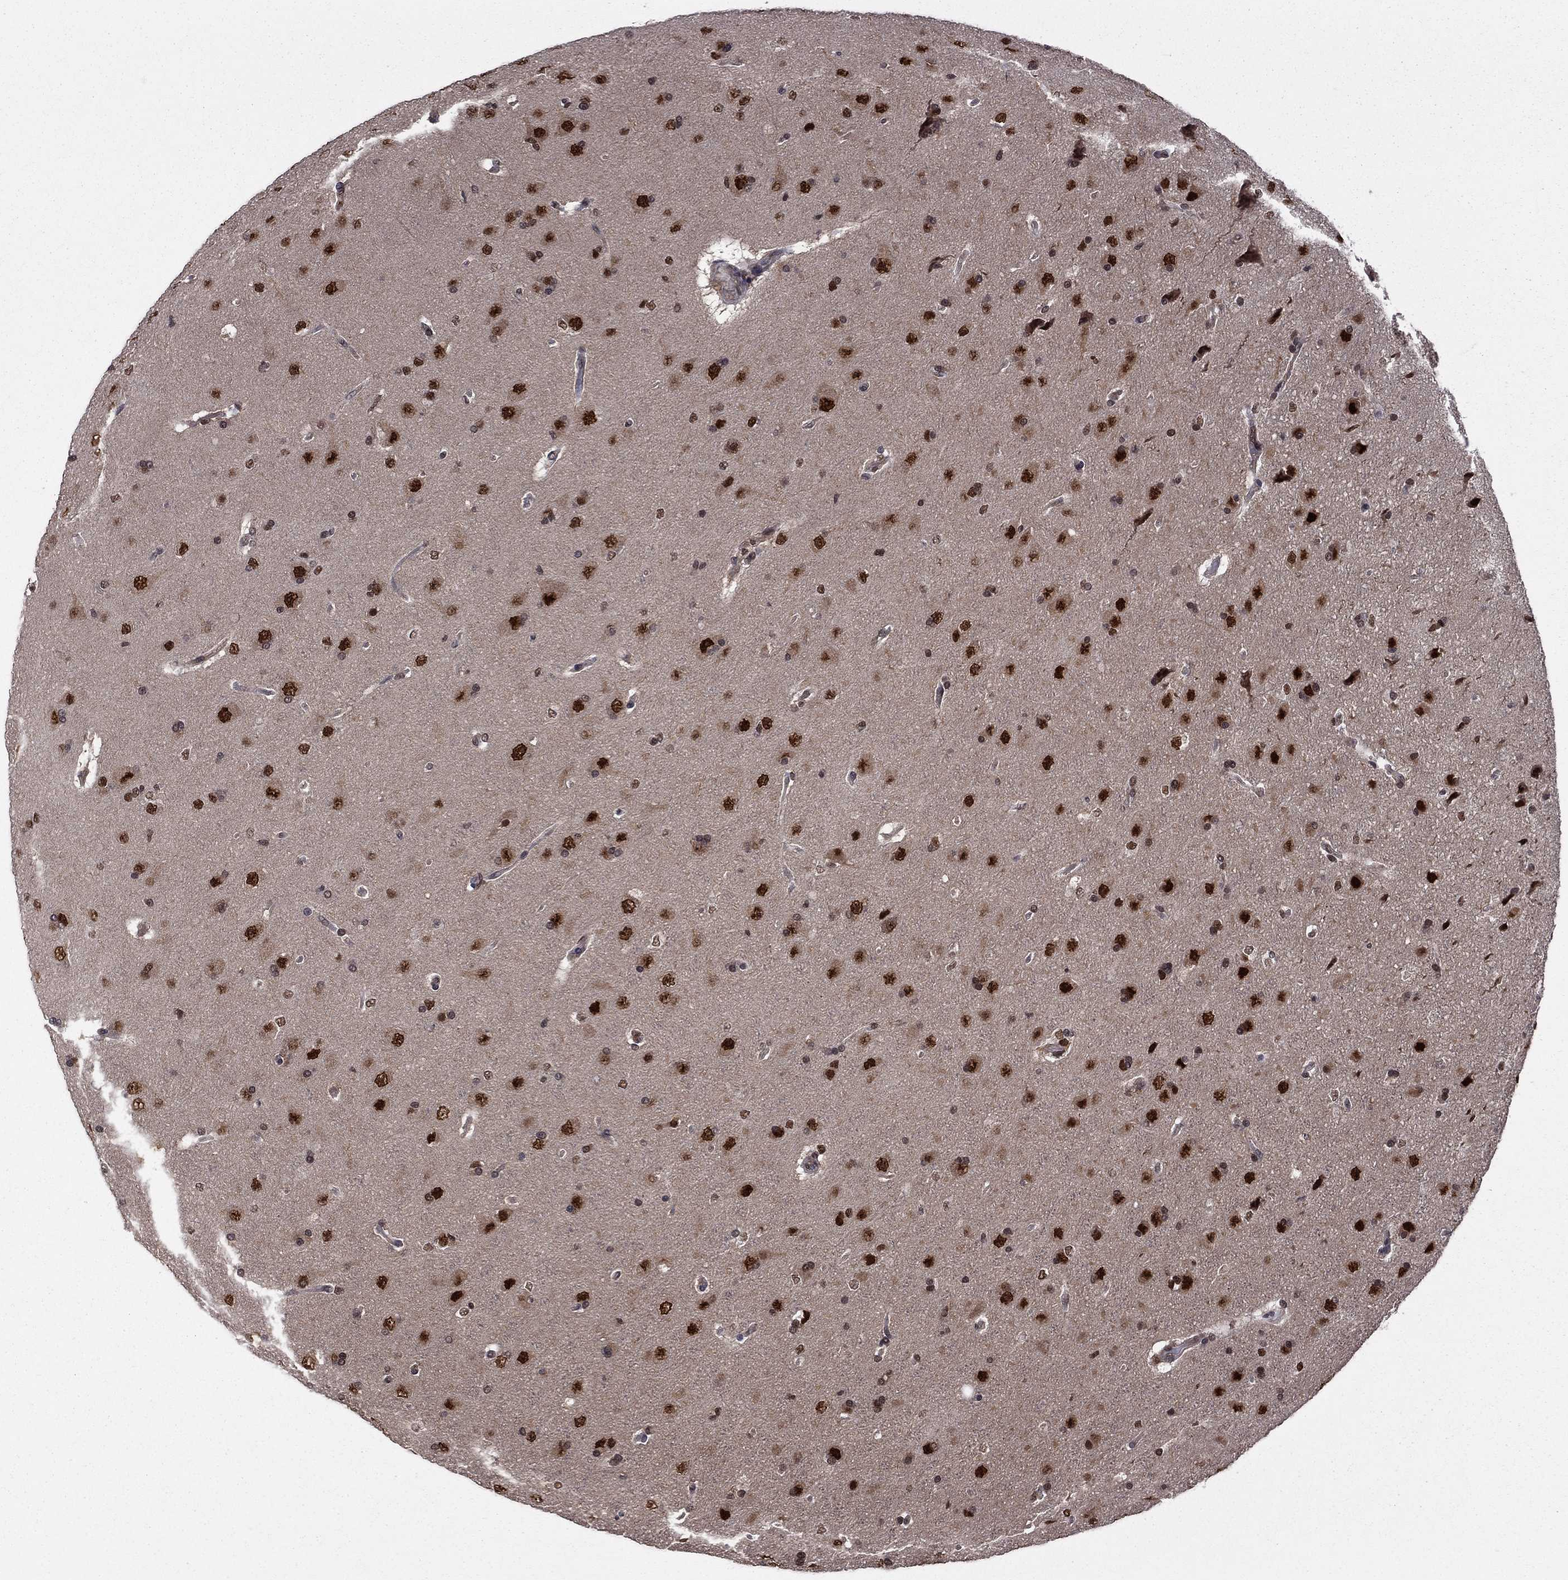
{"staining": {"intensity": "strong", "quantity": ">75%", "location": "nuclear"}, "tissue": "glioma", "cell_type": "Tumor cells", "image_type": "cancer", "snomed": [{"axis": "morphology", "description": "Glioma, malignant, NOS"}, {"axis": "topography", "description": "Cerebral cortex"}], "caption": "Protein analysis of malignant glioma tissue displays strong nuclear expression in approximately >75% of tumor cells. (DAB (3,3'-diaminobenzidine) = brown stain, brightfield microscopy at high magnification).", "gene": "PSMD2", "patient": {"sex": "male", "age": 58}}